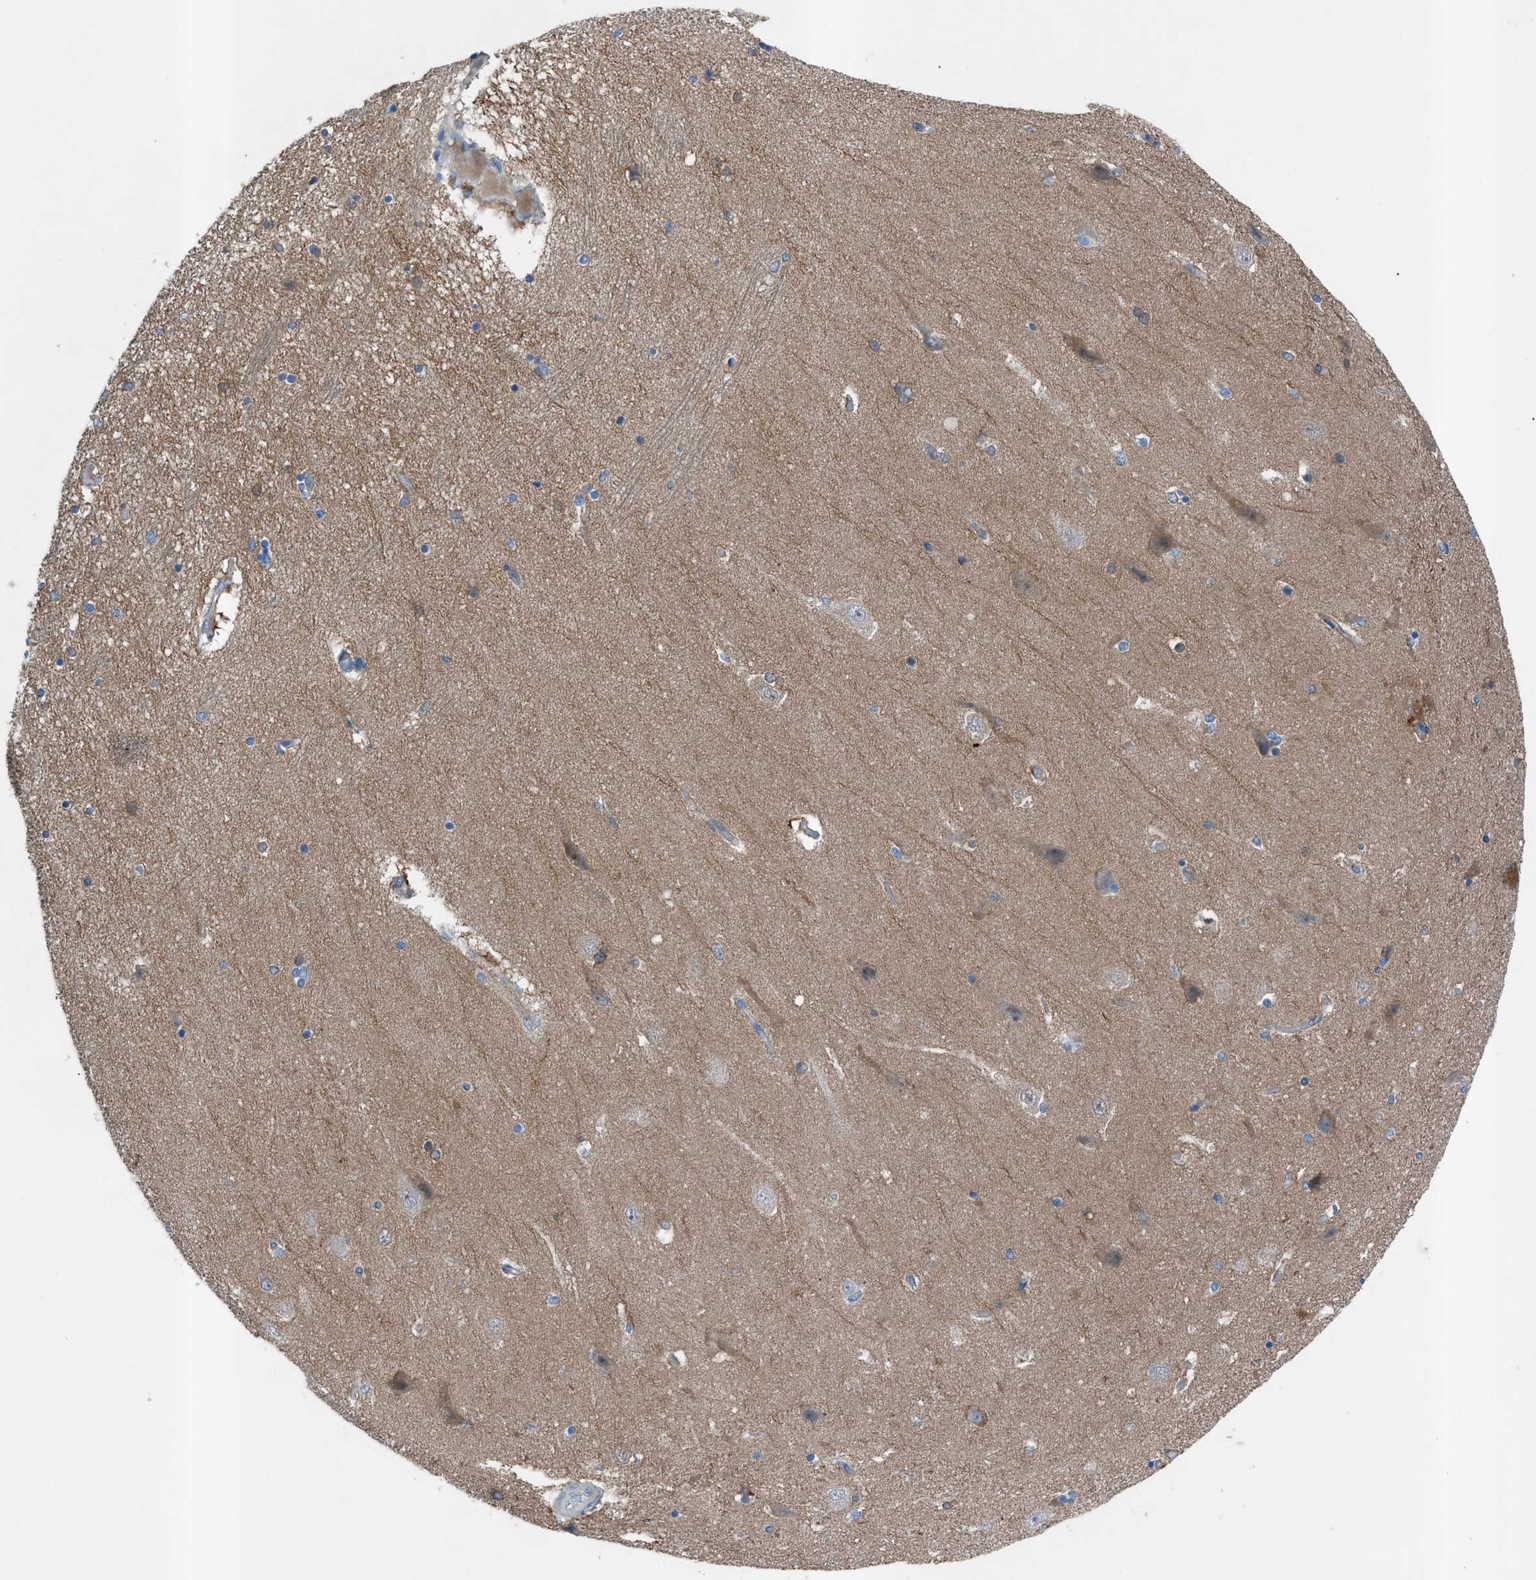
{"staining": {"intensity": "weak", "quantity": "<25%", "location": "cytoplasmic/membranous"}, "tissue": "hippocampus", "cell_type": "Glial cells", "image_type": "normal", "snomed": [{"axis": "morphology", "description": "Normal tissue, NOS"}, {"axis": "topography", "description": "Hippocampus"}], "caption": "Immunohistochemical staining of benign human hippocampus shows no significant staining in glial cells.", "gene": "C5AR2", "patient": {"sex": "female", "age": 54}}